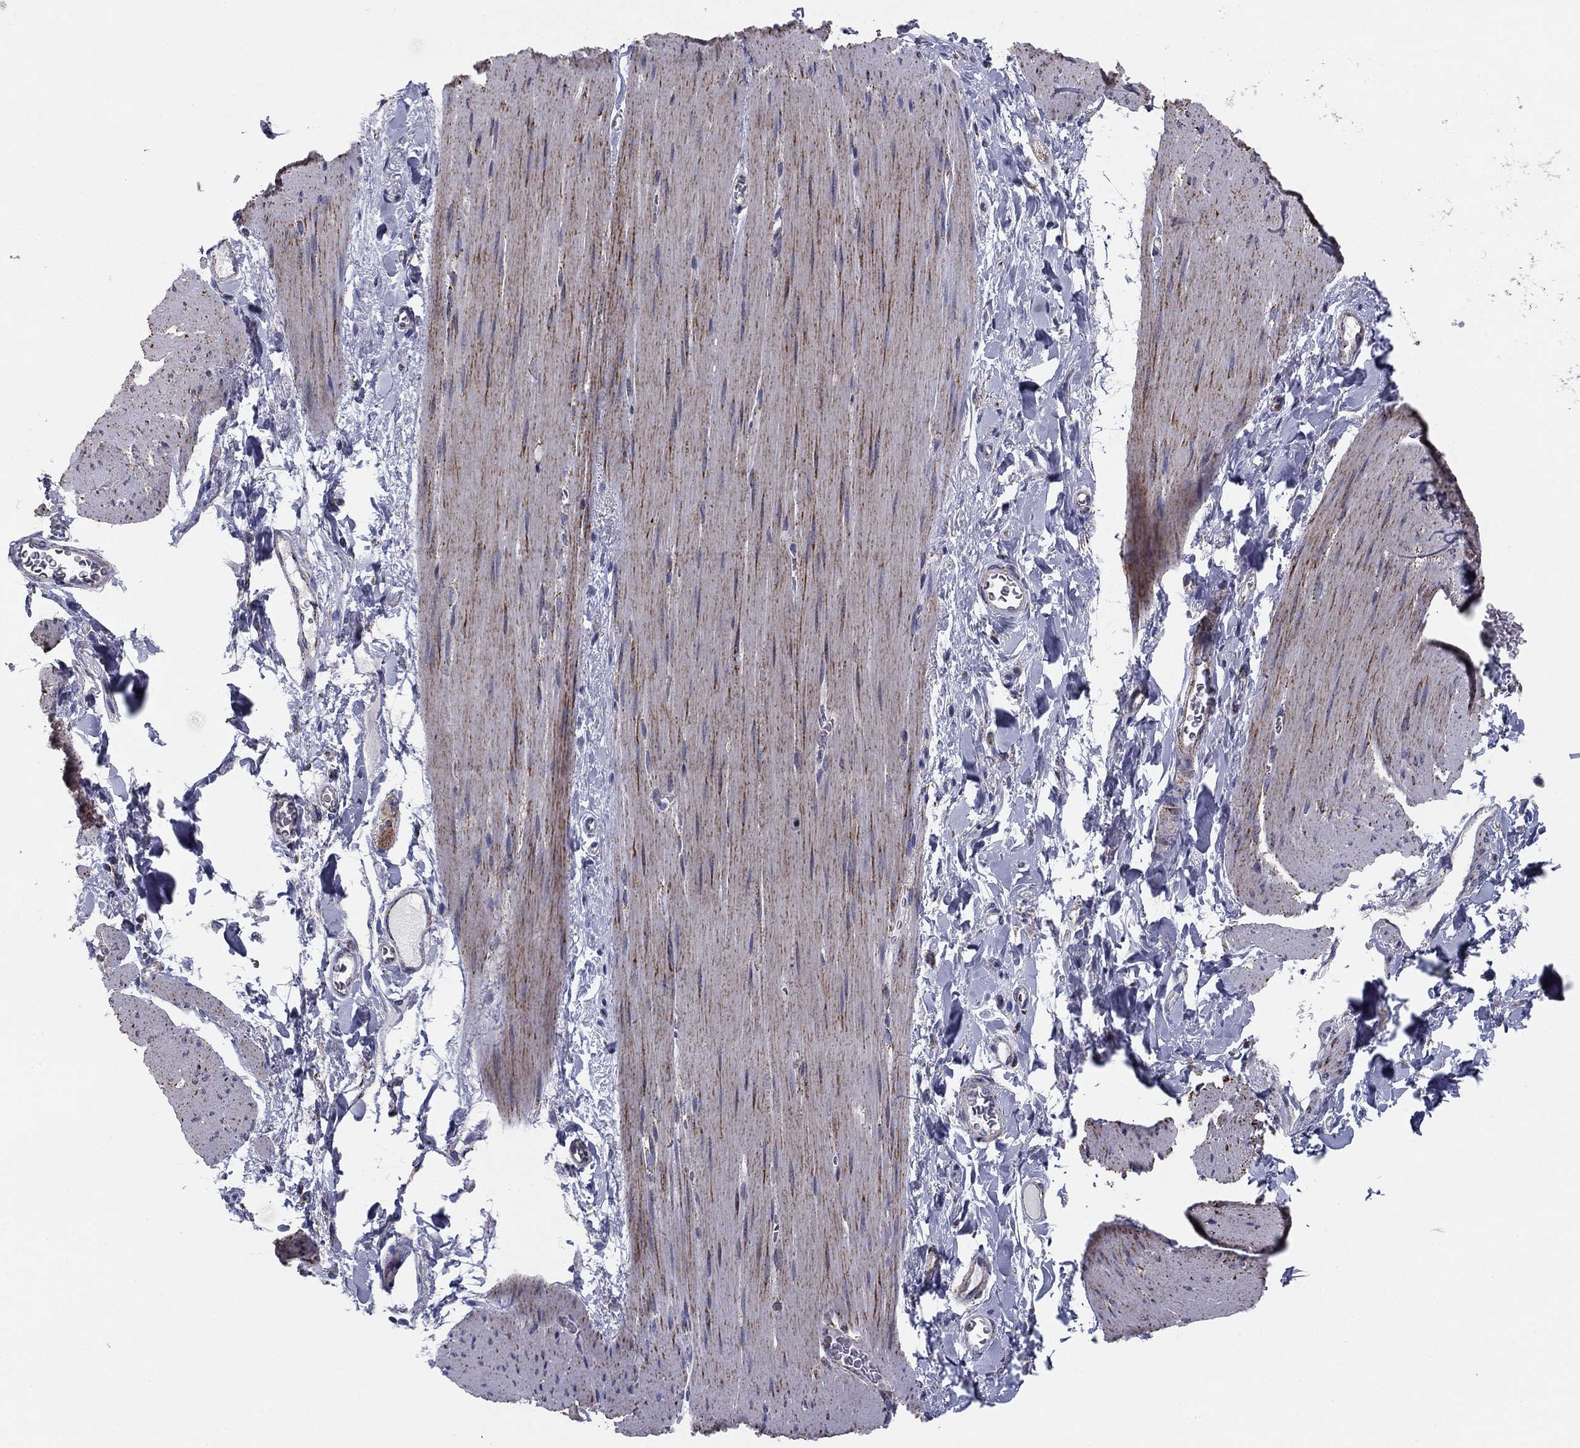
{"staining": {"intensity": "negative", "quantity": "none", "location": "none"}, "tissue": "soft tissue", "cell_type": "Fibroblasts", "image_type": "normal", "snomed": [{"axis": "morphology", "description": "Normal tissue, NOS"}, {"axis": "topography", "description": "Smooth muscle"}, {"axis": "topography", "description": "Duodenum"}, {"axis": "topography", "description": "Peripheral nerve tissue"}], "caption": "Immunohistochemistry (IHC) micrograph of unremarkable human soft tissue stained for a protein (brown), which exhibits no positivity in fibroblasts.", "gene": "NDUFV1", "patient": {"sex": "female", "age": 61}}